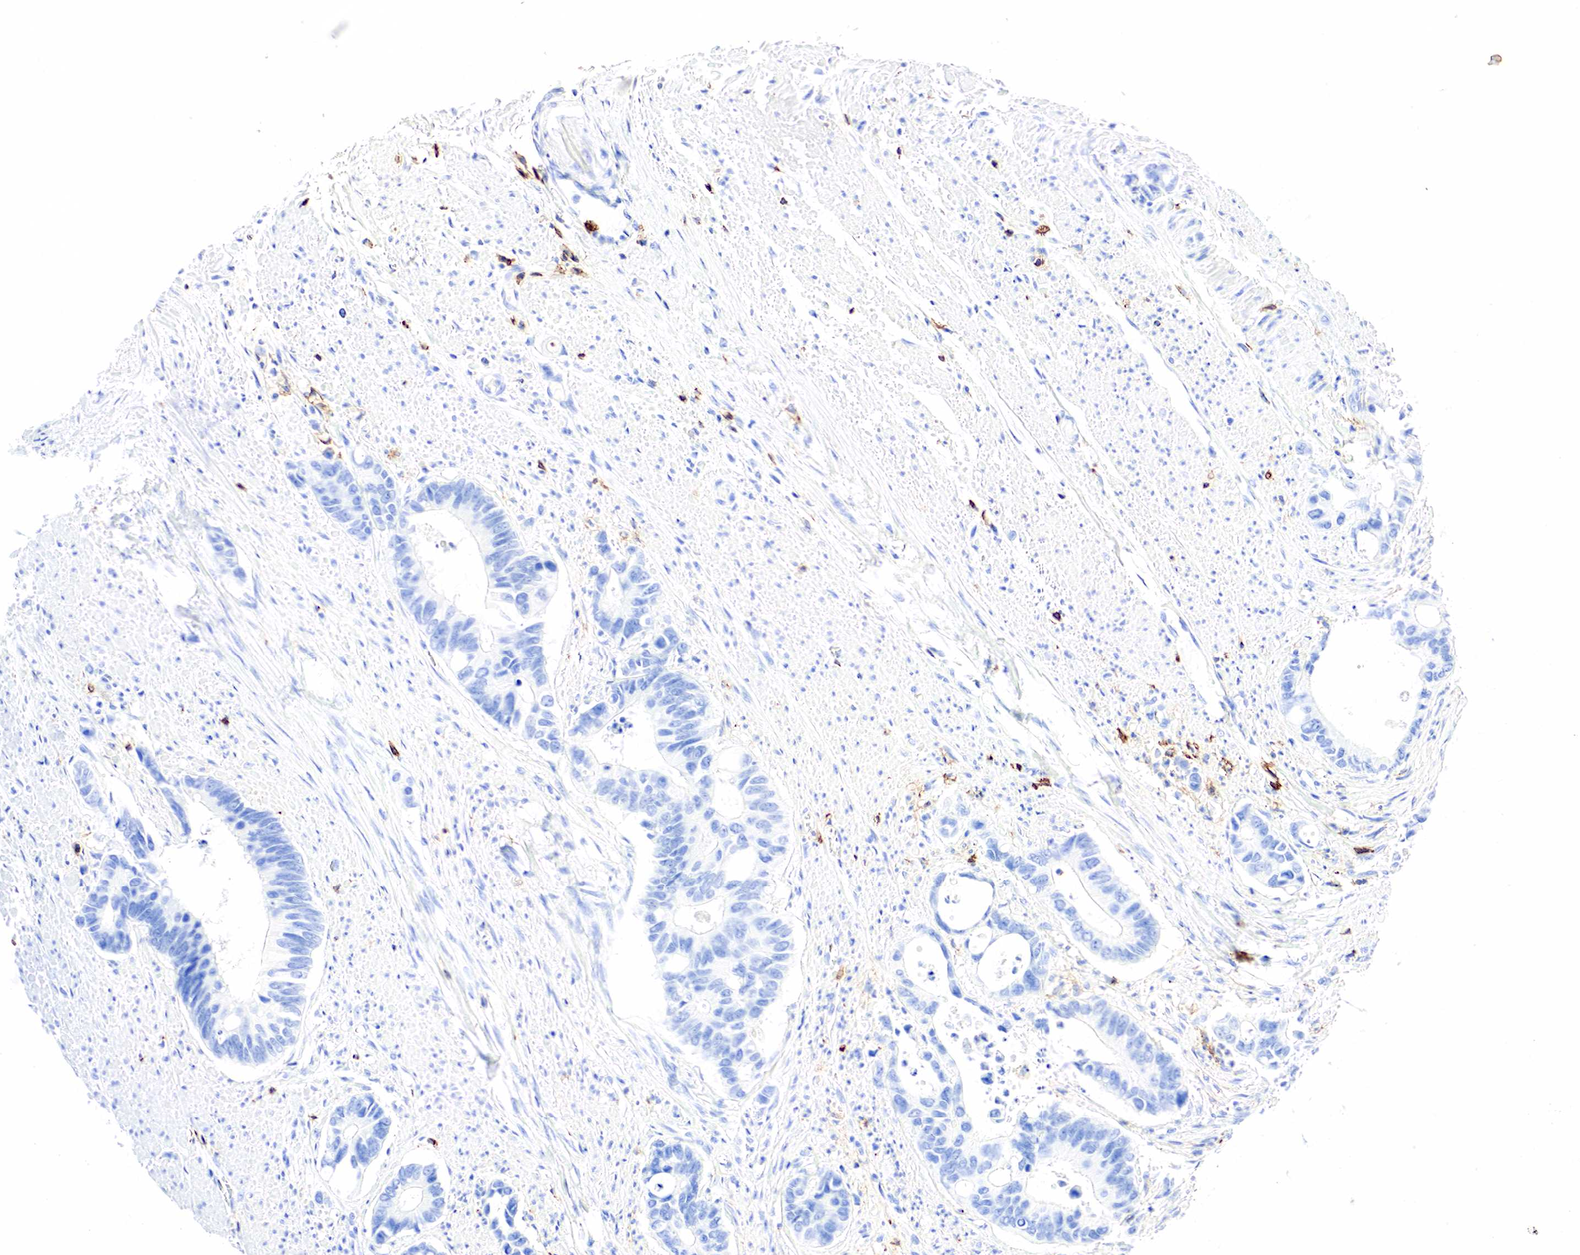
{"staining": {"intensity": "negative", "quantity": "none", "location": "none"}, "tissue": "colorectal cancer", "cell_type": "Tumor cells", "image_type": "cancer", "snomed": [{"axis": "morphology", "description": "Adenocarcinoma, NOS"}, {"axis": "topography", "description": "Colon"}], "caption": "This image is of colorectal adenocarcinoma stained with immunohistochemistry (IHC) to label a protein in brown with the nuclei are counter-stained blue. There is no staining in tumor cells.", "gene": "PTPRC", "patient": {"sex": "male", "age": 49}}